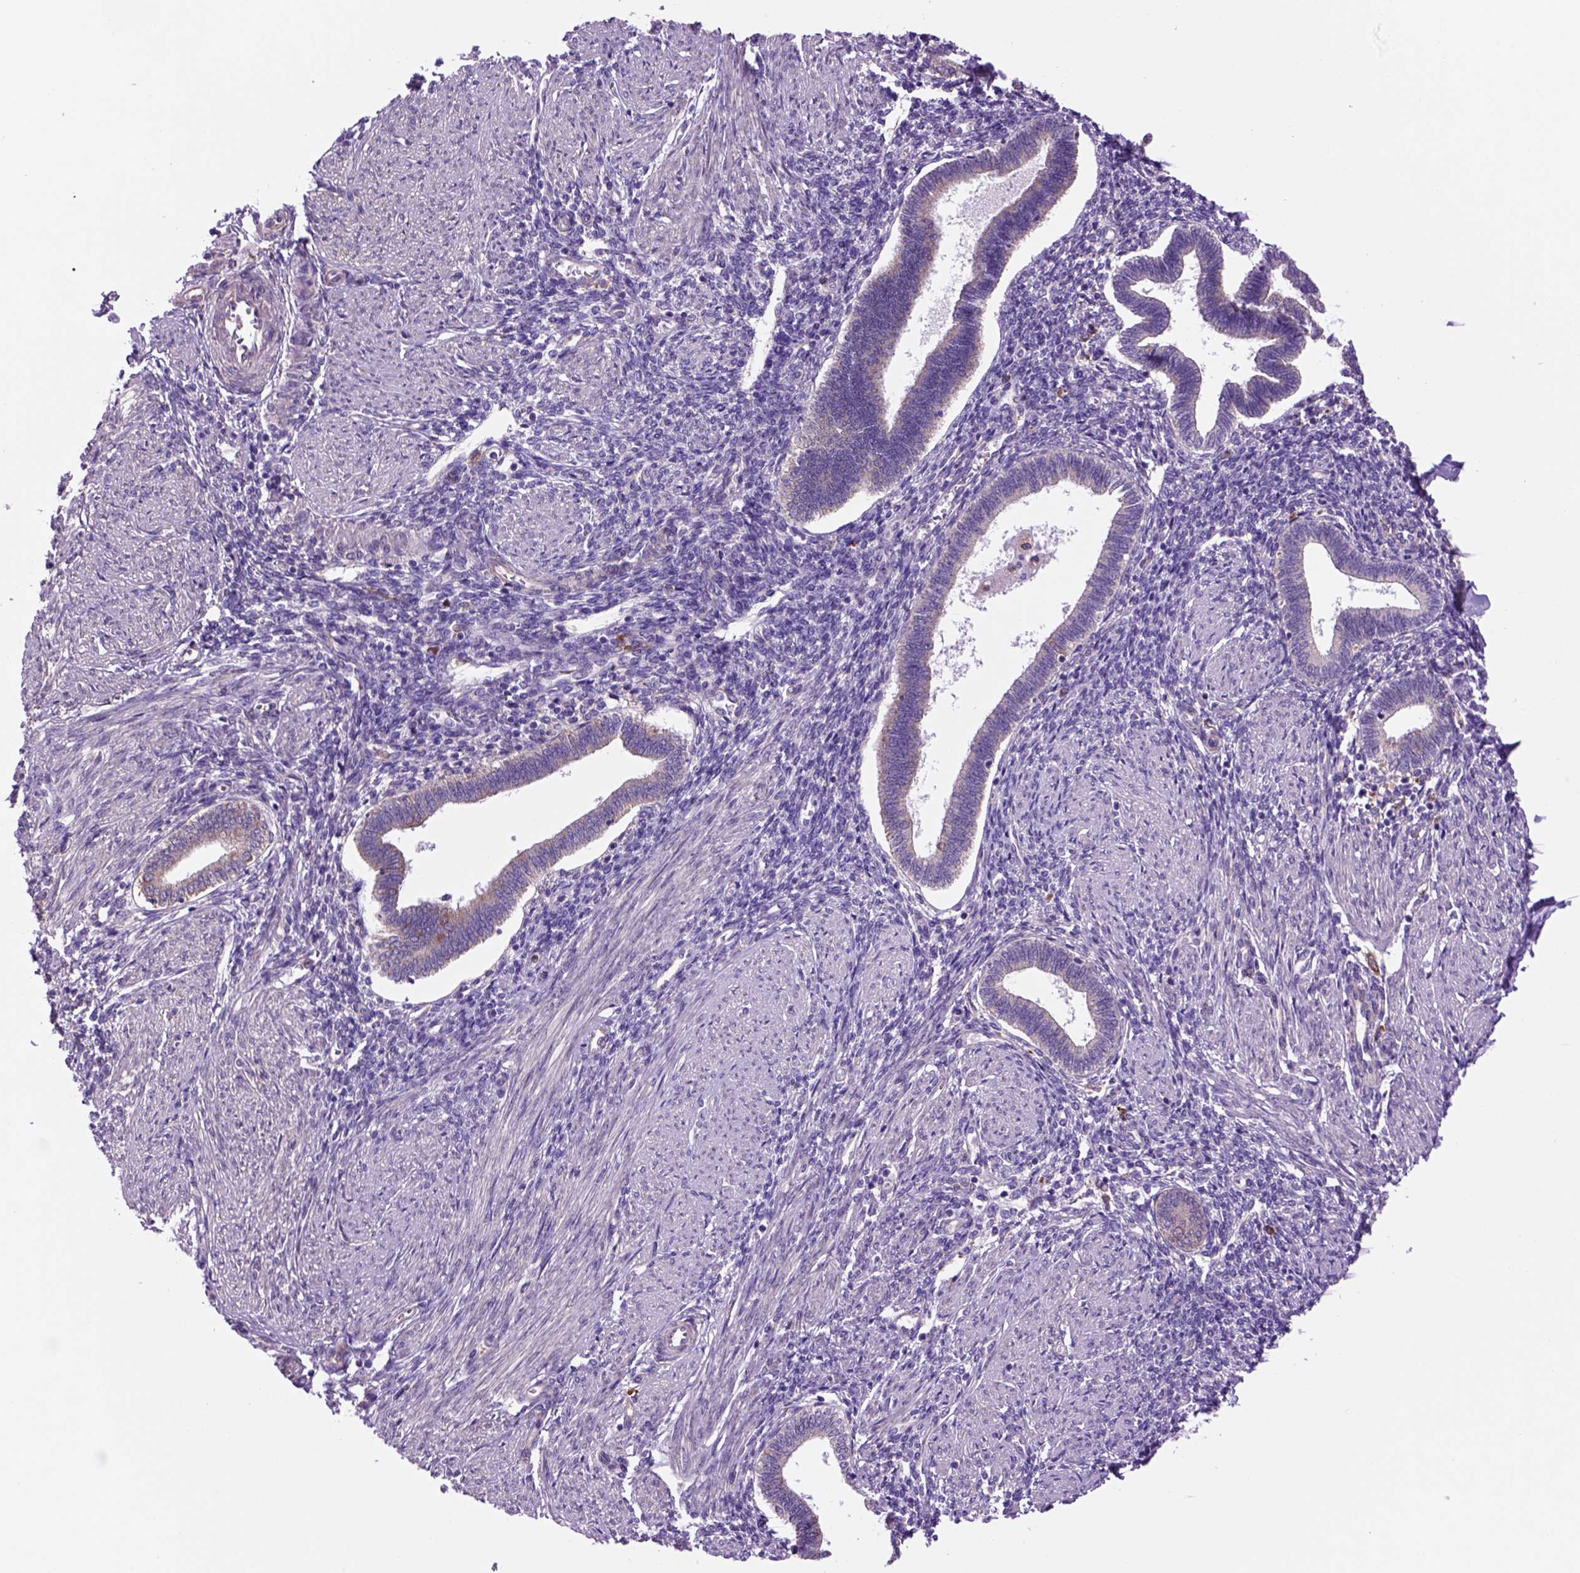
{"staining": {"intensity": "negative", "quantity": "none", "location": "none"}, "tissue": "endometrium", "cell_type": "Cells in endometrial stroma", "image_type": "normal", "snomed": [{"axis": "morphology", "description": "Normal tissue, NOS"}, {"axis": "topography", "description": "Endometrium"}], "caption": "DAB (3,3'-diaminobenzidine) immunohistochemical staining of normal human endometrium shows no significant staining in cells in endometrial stroma.", "gene": "PIAS3", "patient": {"sex": "female", "age": 42}}